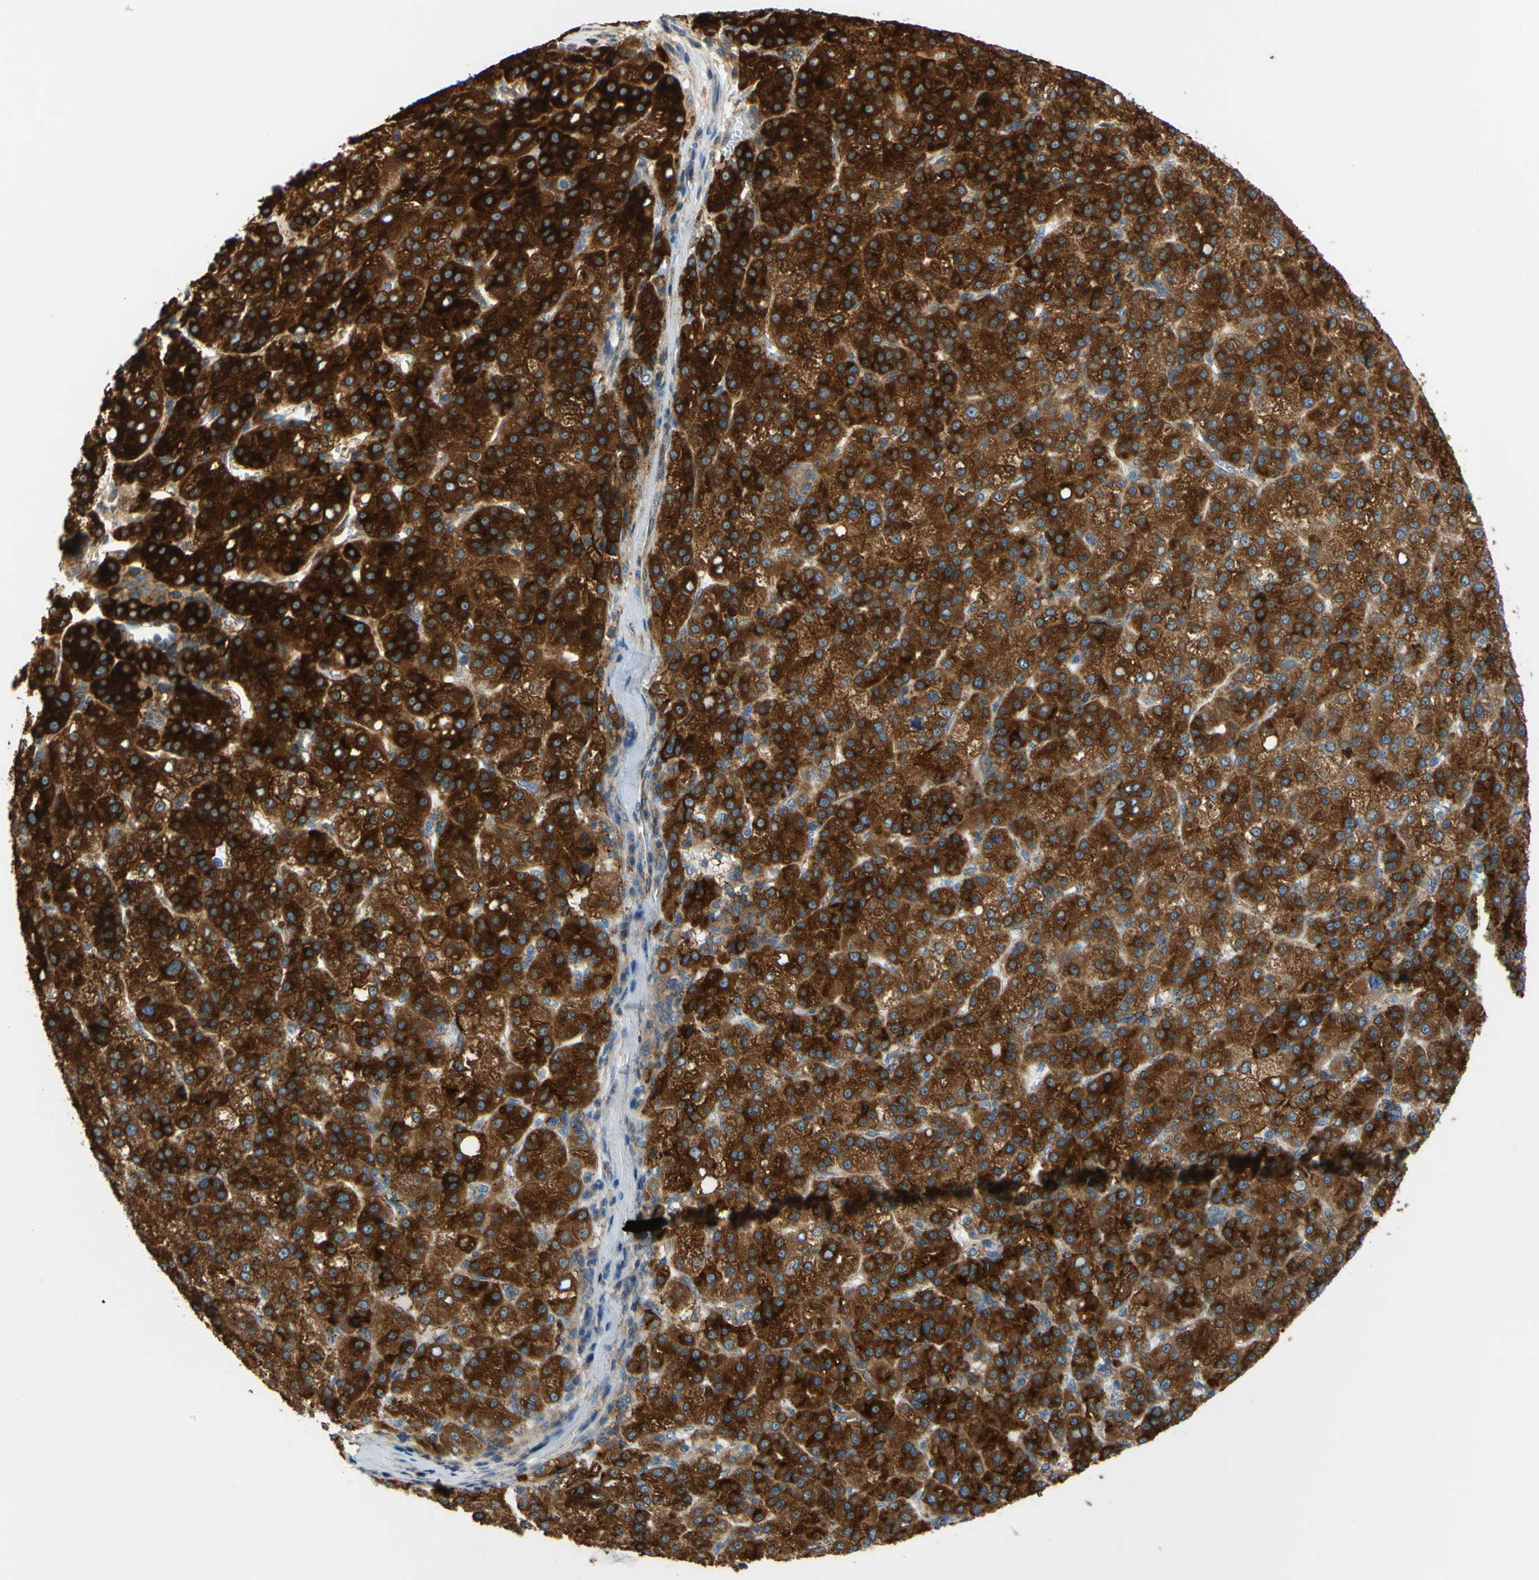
{"staining": {"intensity": "strong", "quantity": ">75%", "location": "cytoplasmic/membranous"}, "tissue": "liver cancer", "cell_type": "Tumor cells", "image_type": "cancer", "snomed": [{"axis": "morphology", "description": "Carcinoma, Hepatocellular, NOS"}, {"axis": "topography", "description": "Liver"}], "caption": "A micrograph of human liver cancer (hepatocellular carcinoma) stained for a protein reveals strong cytoplasmic/membranous brown staining in tumor cells. (DAB IHC with brightfield microscopy, high magnification).", "gene": "POR", "patient": {"sex": "female", "age": 58}}